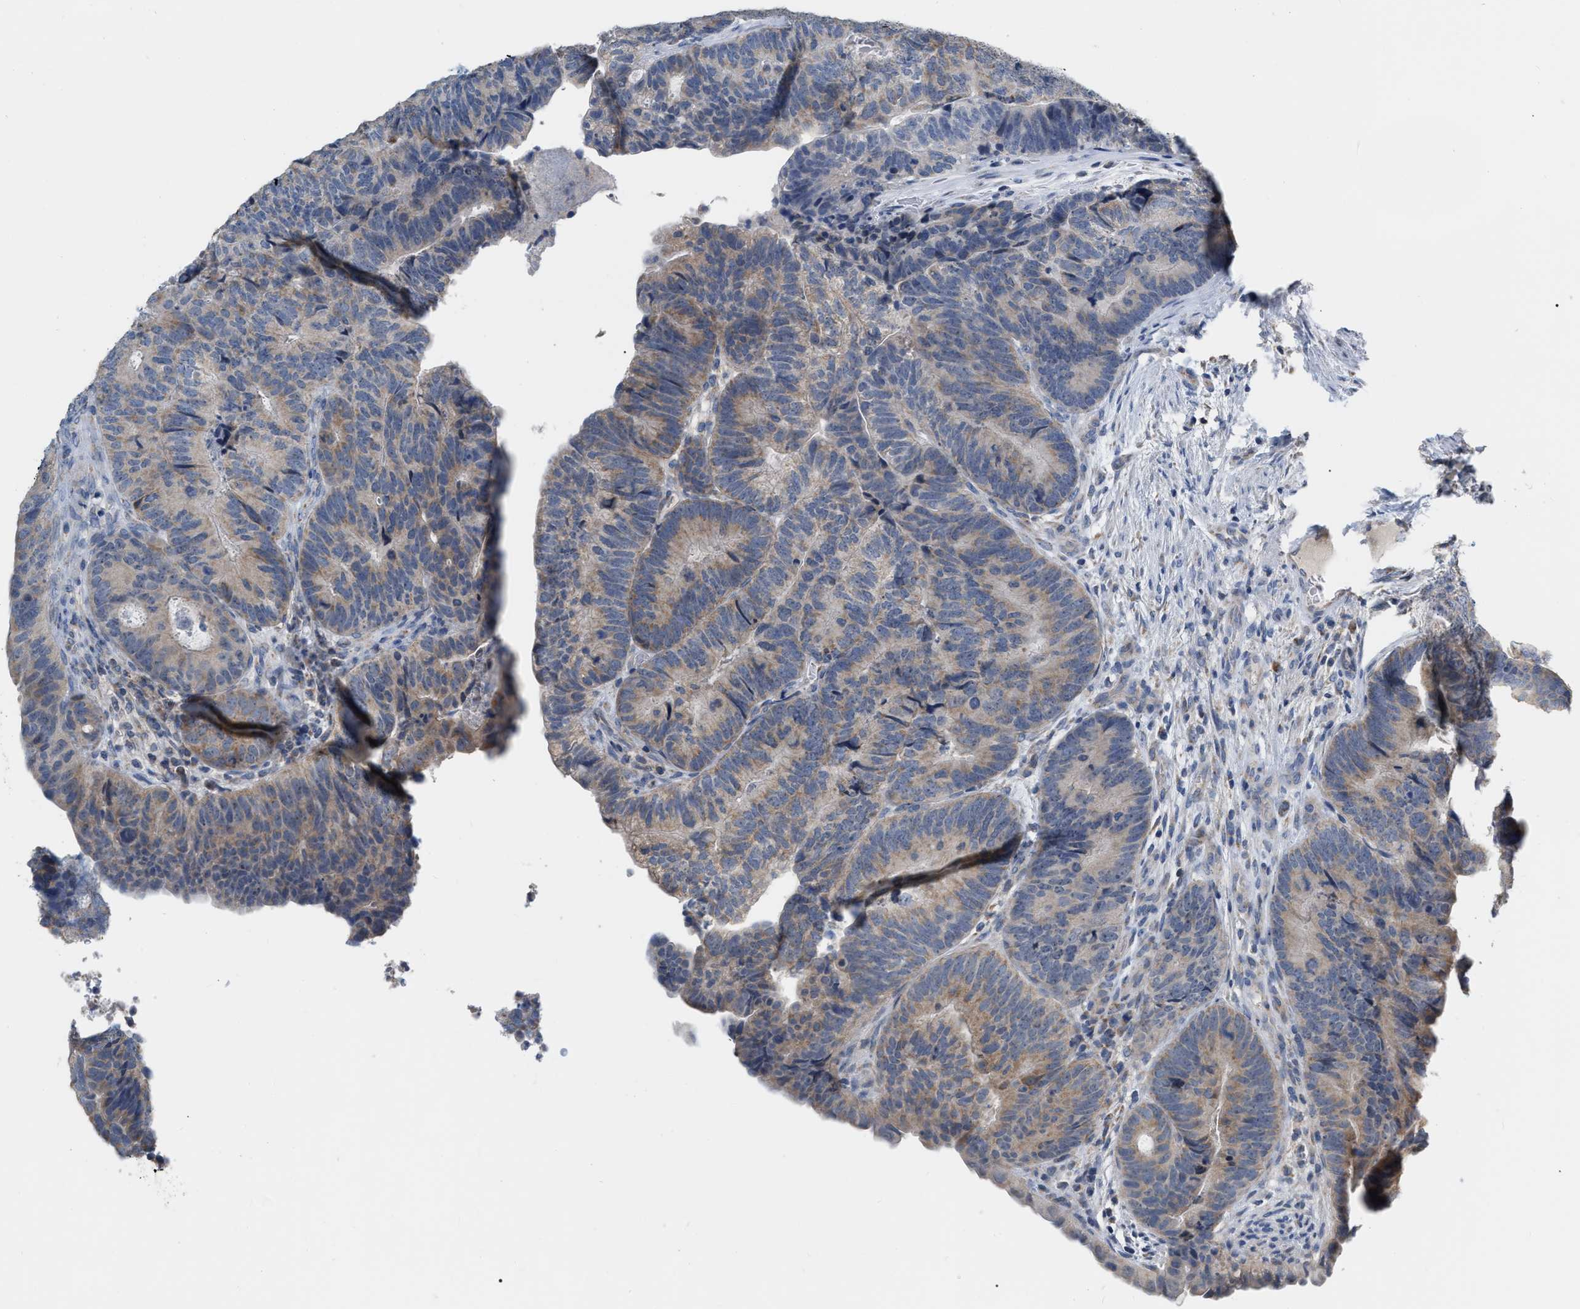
{"staining": {"intensity": "weak", "quantity": "25%-75%", "location": "cytoplasmic/membranous"}, "tissue": "colorectal cancer", "cell_type": "Tumor cells", "image_type": "cancer", "snomed": [{"axis": "morphology", "description": "Adenocarcinoma, NOS"}, {"axis": "topography", "description": "Colon"}], "caption": "IHC (DAB (3,3'-diaminobenzidine)) staining of human adenocarcinoma (colorectal) shows weak cytoplasmic/membranous protein positivity in about 25%-75% of tumor cells. The staining was performed using DAB to visualize the protein expression in brown, while the nuclei were stained in blue with hematoxylin (Magnification: 20x).", "gene": "DDX56", "patient": {"sex": "female", "age": 67}}